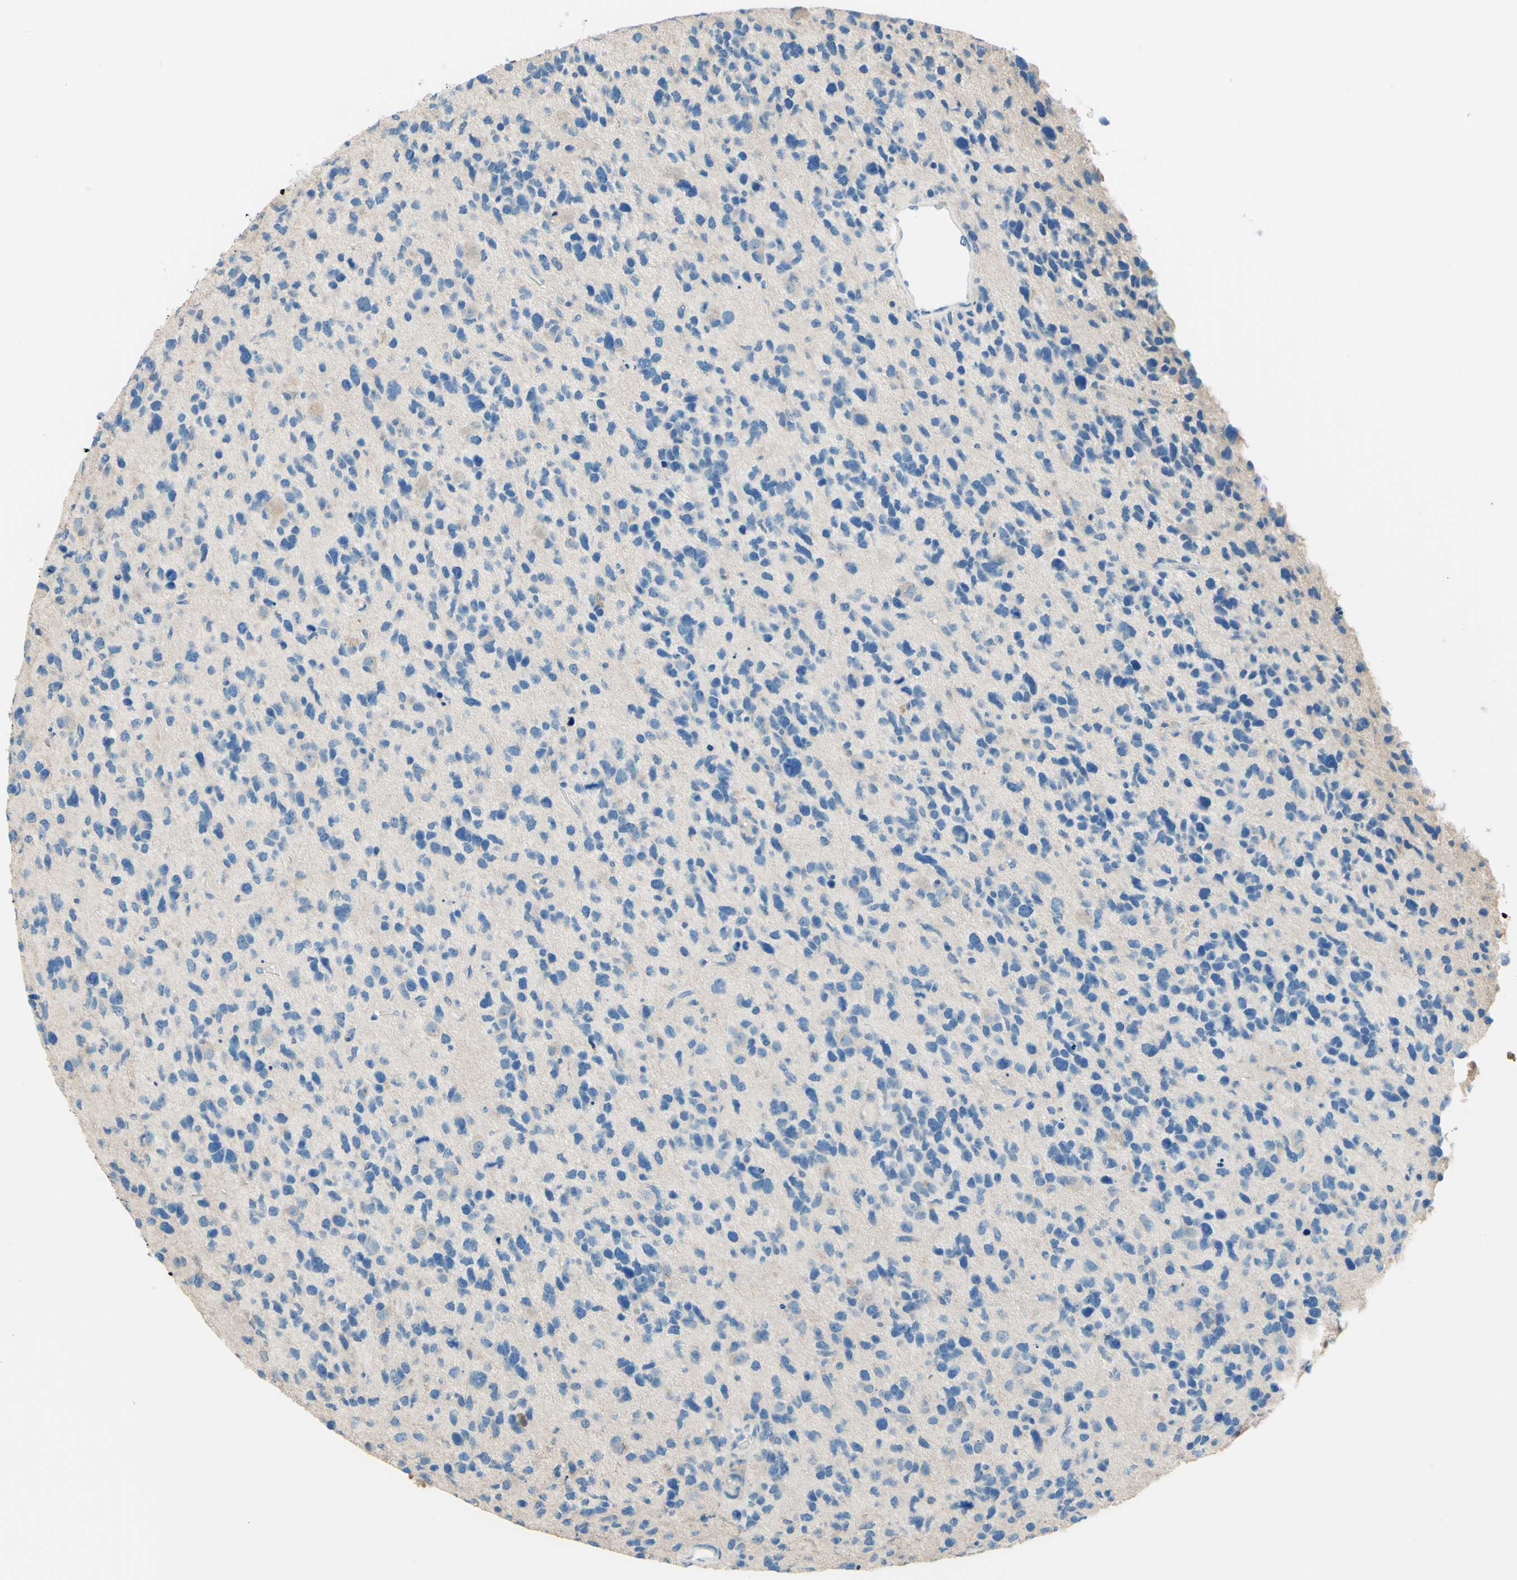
{"staining": {"intensity": "weak", "quantity": "<25%", "location": "cytoplasmic/membranous"}, "tissue": "glioma", "cell_type": "Tumor cells", "image_type": "cancer", "snomed": [{"axis": "morphology", "description": "Glioma, malignant, High grade"}, {"axis": "topography", "description": "Brain"}], "caption": "Immunohistochemistry histopathology image of neoplastic tissue: human malignant glioma (high-grade) stained with DAB shows no significant protein expression in tumor cells. The staining was performed using DAB (3,3'-diaminobenzidine) to visualize the protein expression in brown, while the nuclei were stained in blue with hematoxylin (Magnification: 20x).", "gene": "PASD1", "patient": {"sex": "female", "age": 58}}